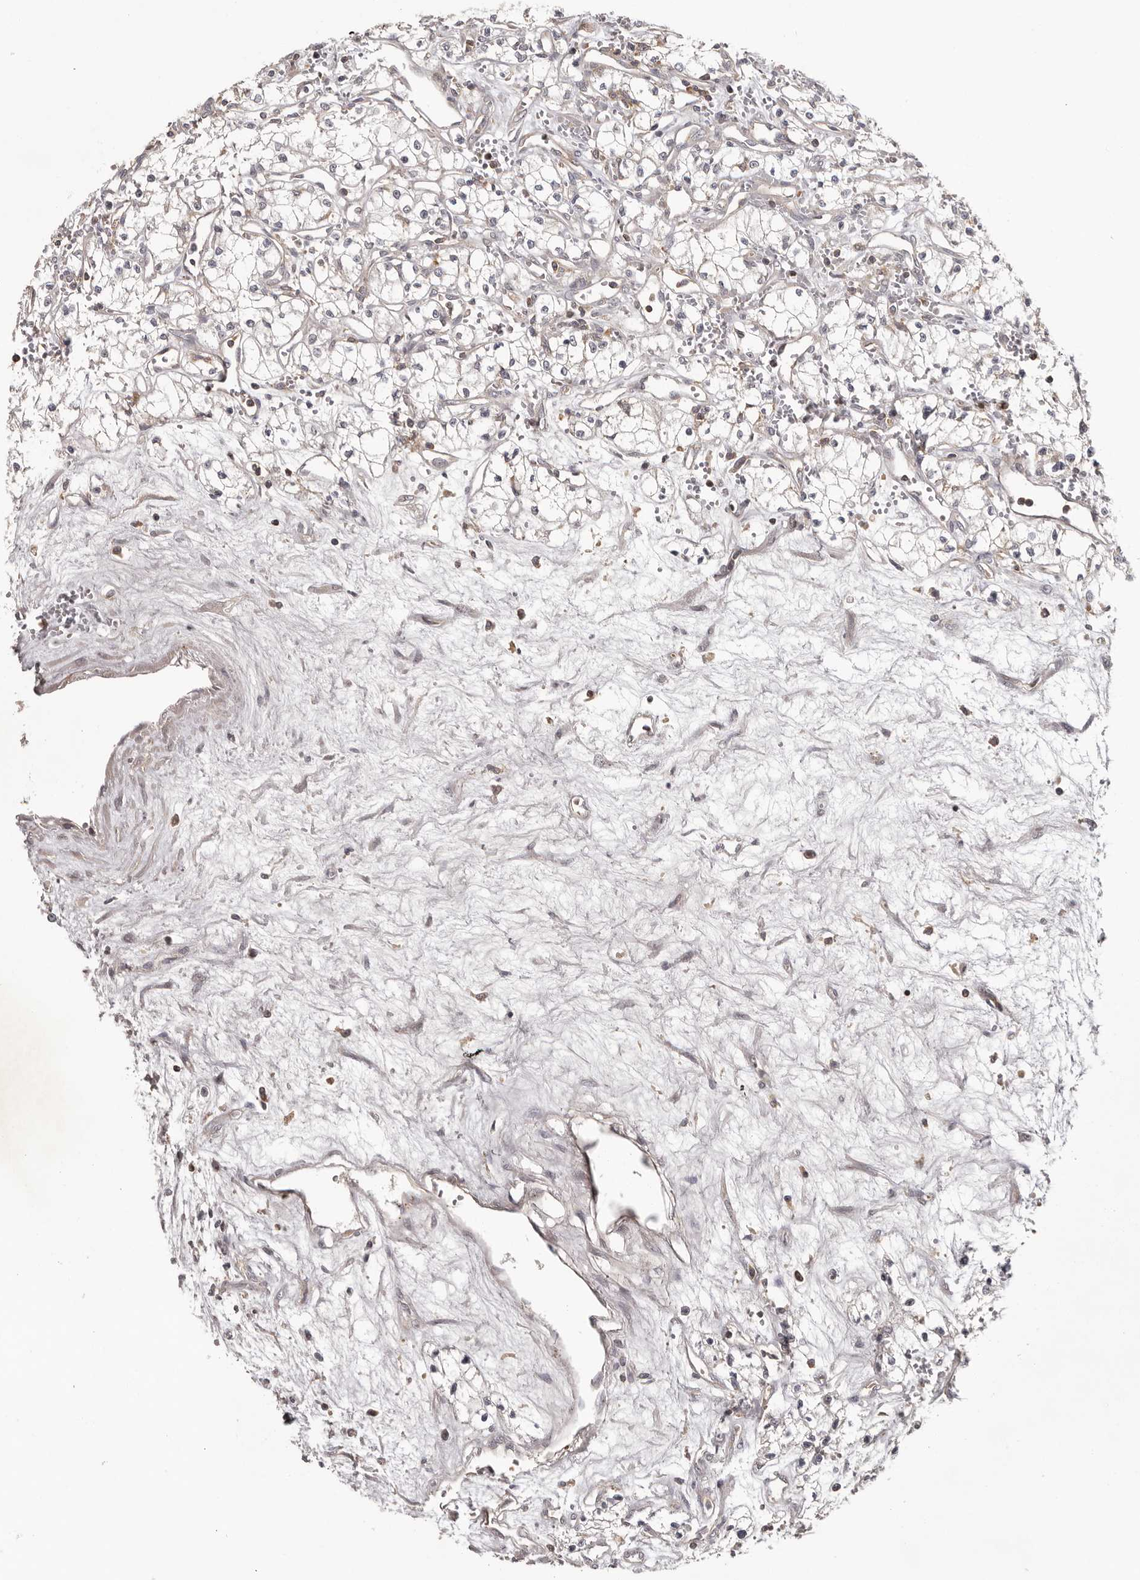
{"staining": {"intensity": "negative", "quantity": "none", "location": "none"}, "tissue": "renal cancer", "cell_type": "Tumor cells", "image_type": "cancer", "snomed": [{"axis": "morphology", "description": "Adenocarcinoma, NOS"}, {"axis": "topography", "description": "Kidney"}], "caption": "Tumor cells are negative for brown protein staining in renal adenocarcinoma.", "gene": "ANKRD44", "patient": {"sex": "male", "age": 59}}